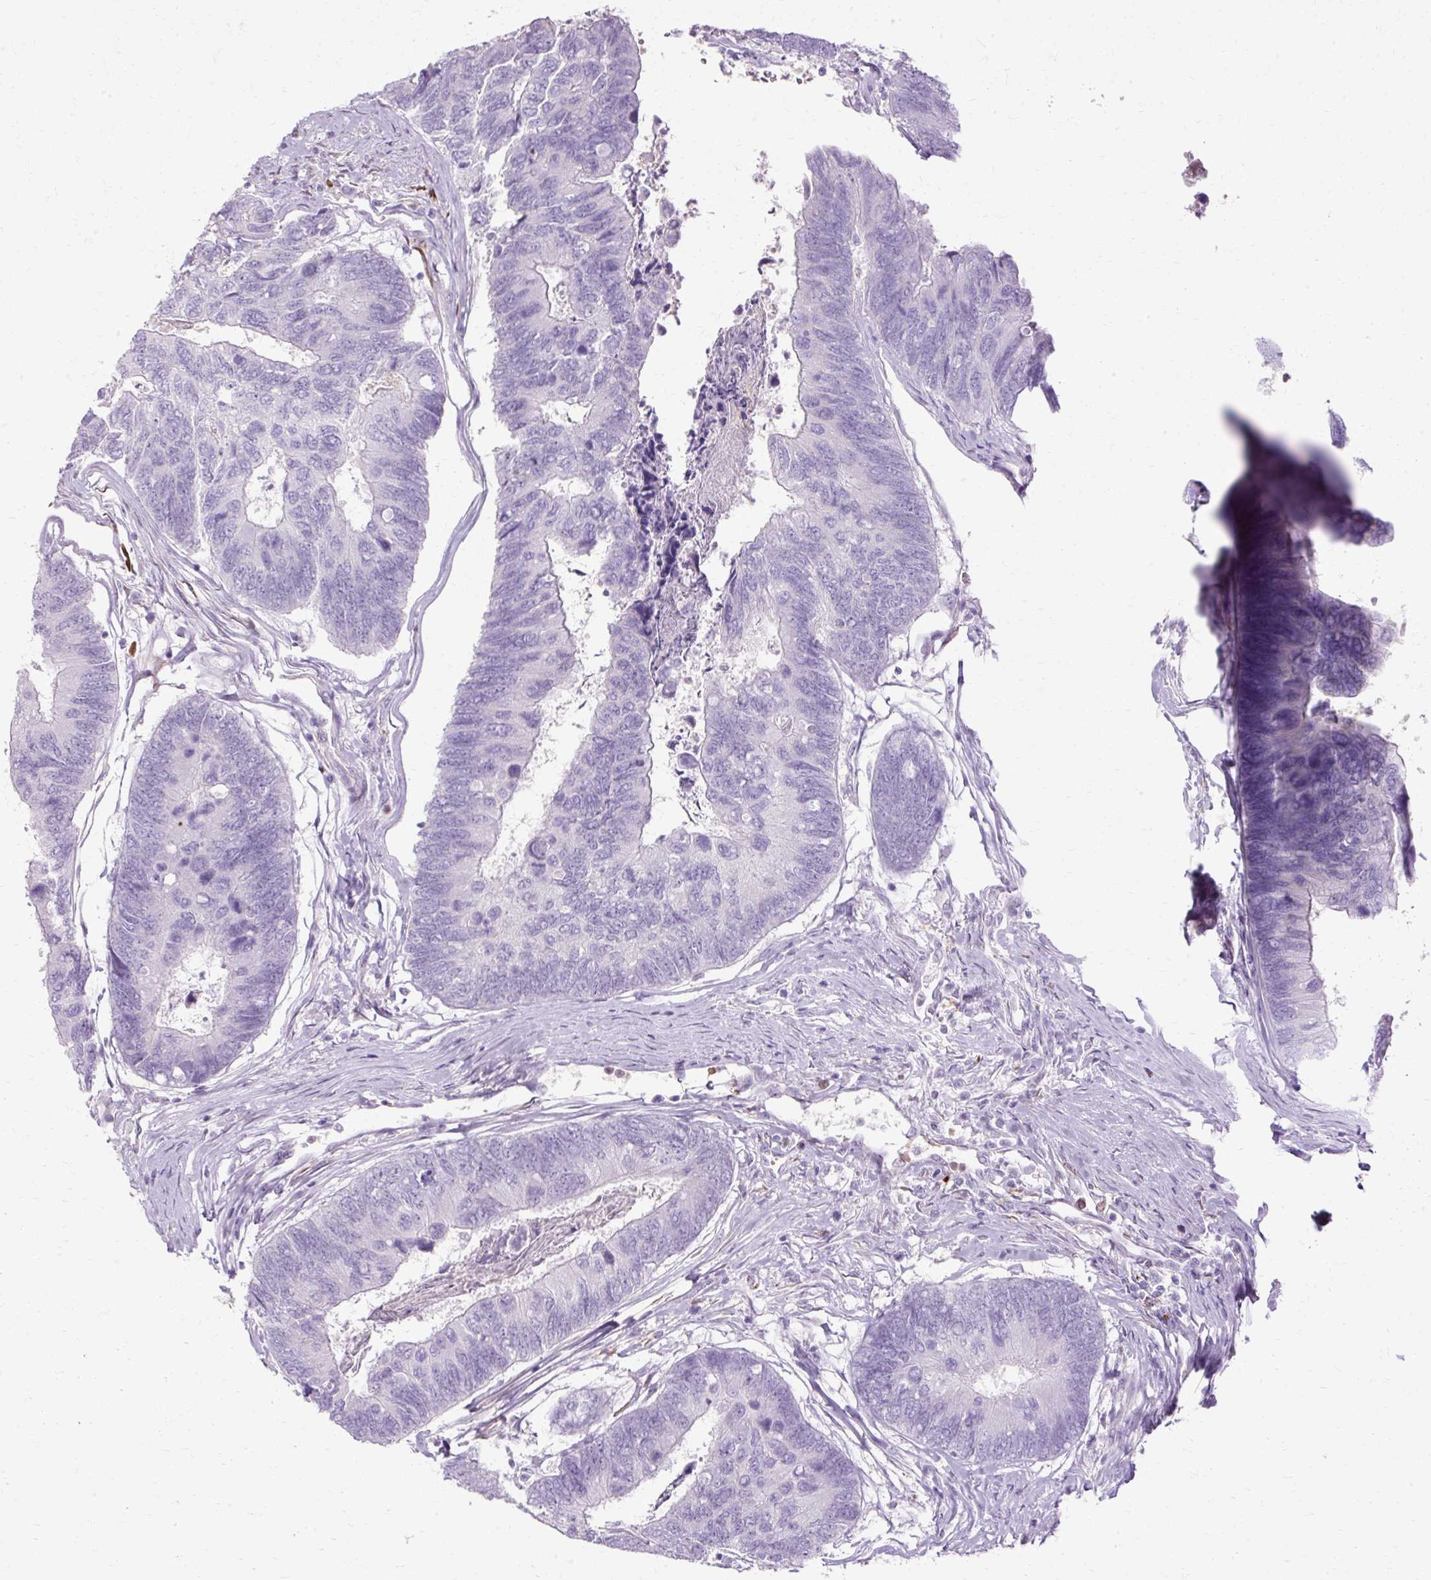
{"staining": {"intensity": "negative", "quantity": "none", "location": "none"}, "tissue": "colorectal cancer", "cell_type": "Tumor cells", "image_type": "cancer", "snomed": [{"axis": "morphology", "description": "Adenocarcinoma, NOS"}, {"axis": "topography", "description": "Colon"}], "caption": "Tumor cells are negative for protein expression in human colorectal cancer. (DAB IHC, high magnification).", "gene": "HSD11B1", "patient": {"sex": "female", "age": 67}}